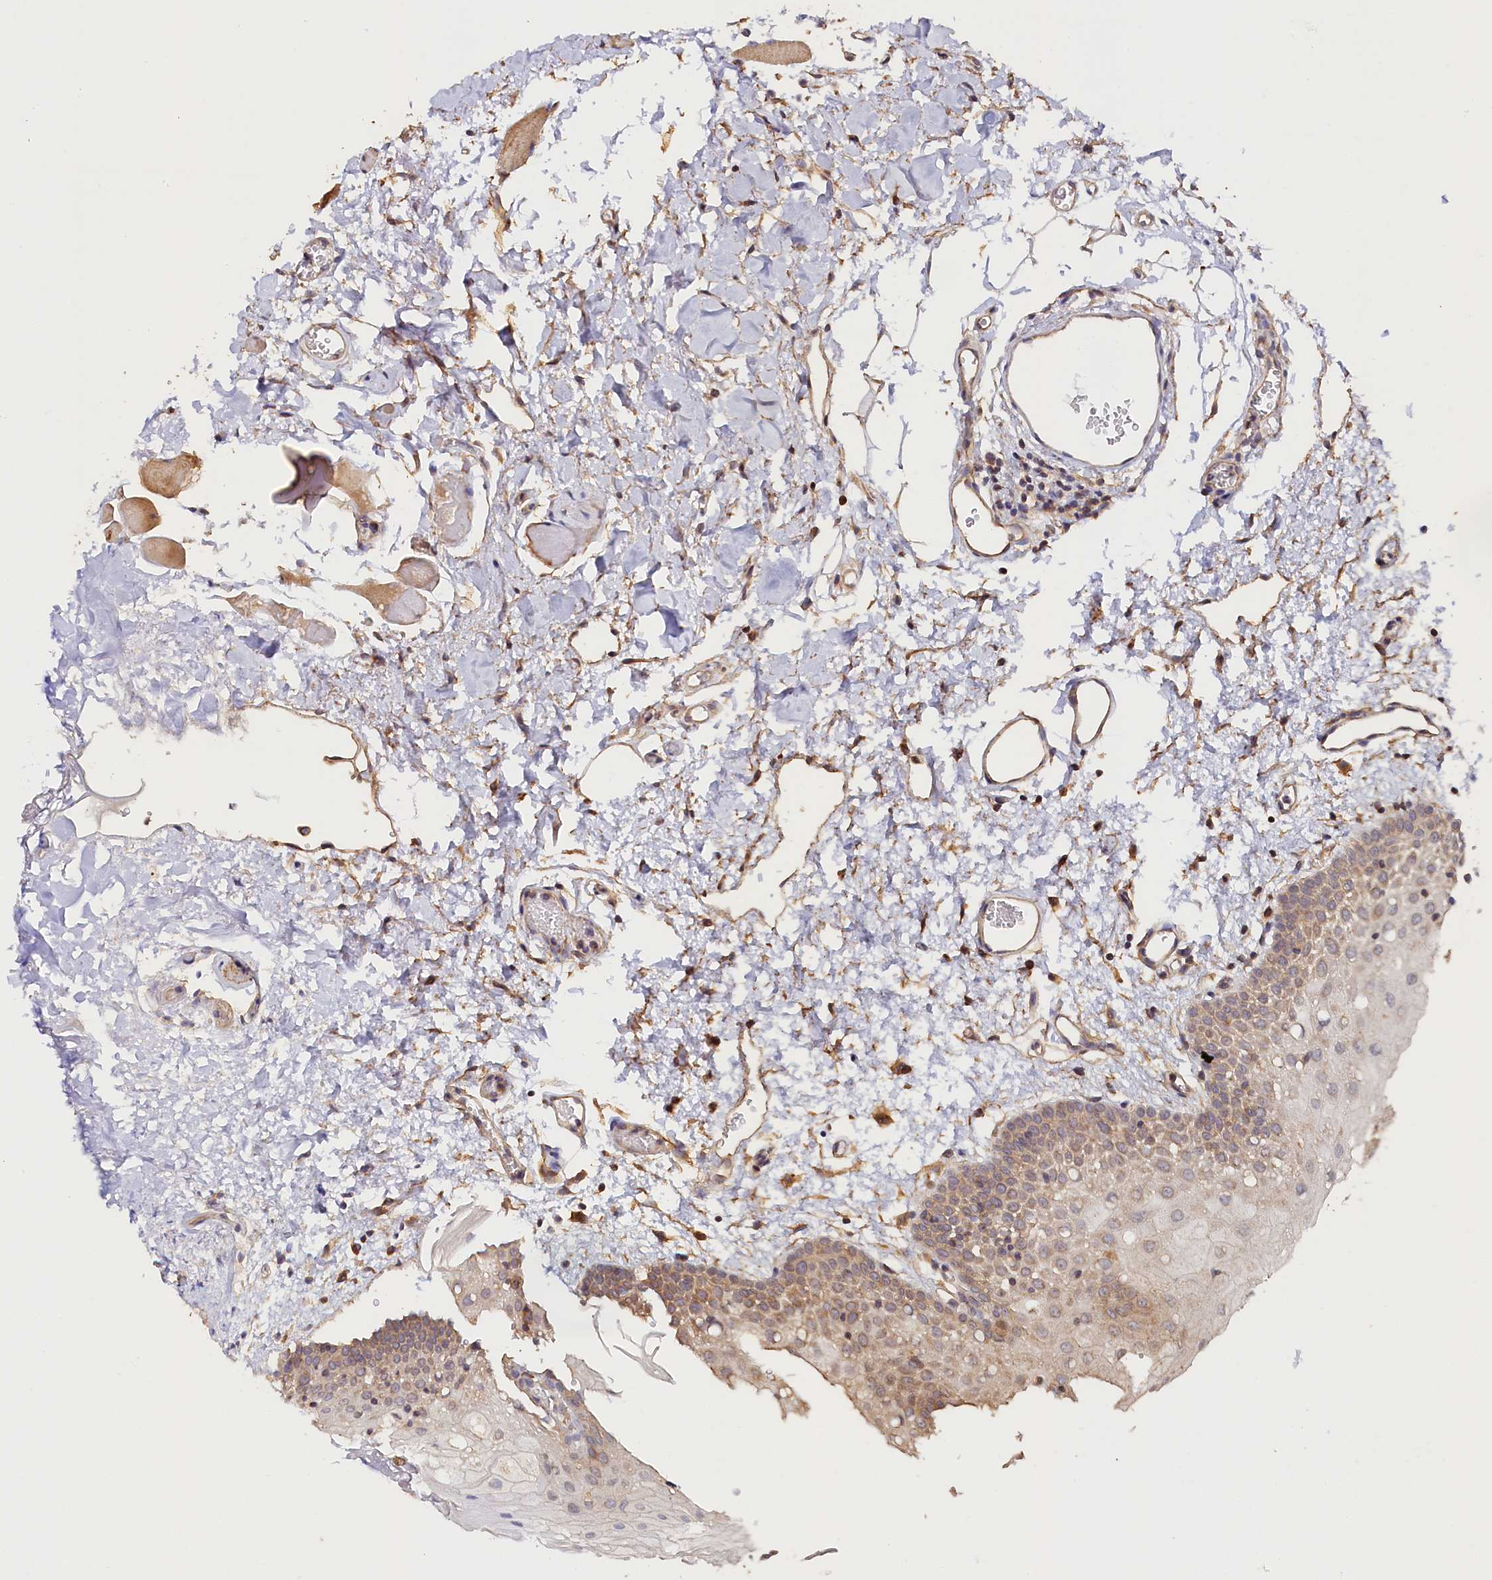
{"staining": {"intensity": "weak", "quantity": "25%-75%", "location": "cytoplasmic/membranous"}, "tissue": "oral mucosa", "cell_type": "Squamous epithelial cells", "image_type": "normal", "snomed": [{"axis": "morphology", "description": "Normal tissue, NOS"}, {"axis": "topography", "description": "Oral tissue"}, {"axis": "topography", "description": "Tounge, NOS"}], "caption": "The photomicrograph reveals a brown stain indicating the presence of a protein in the cytoplasmic/membranous of squamous epithelial cells in oral mucosa.", "gene": "KATNB1", "patient": {"sex": "female", "age": 73}}